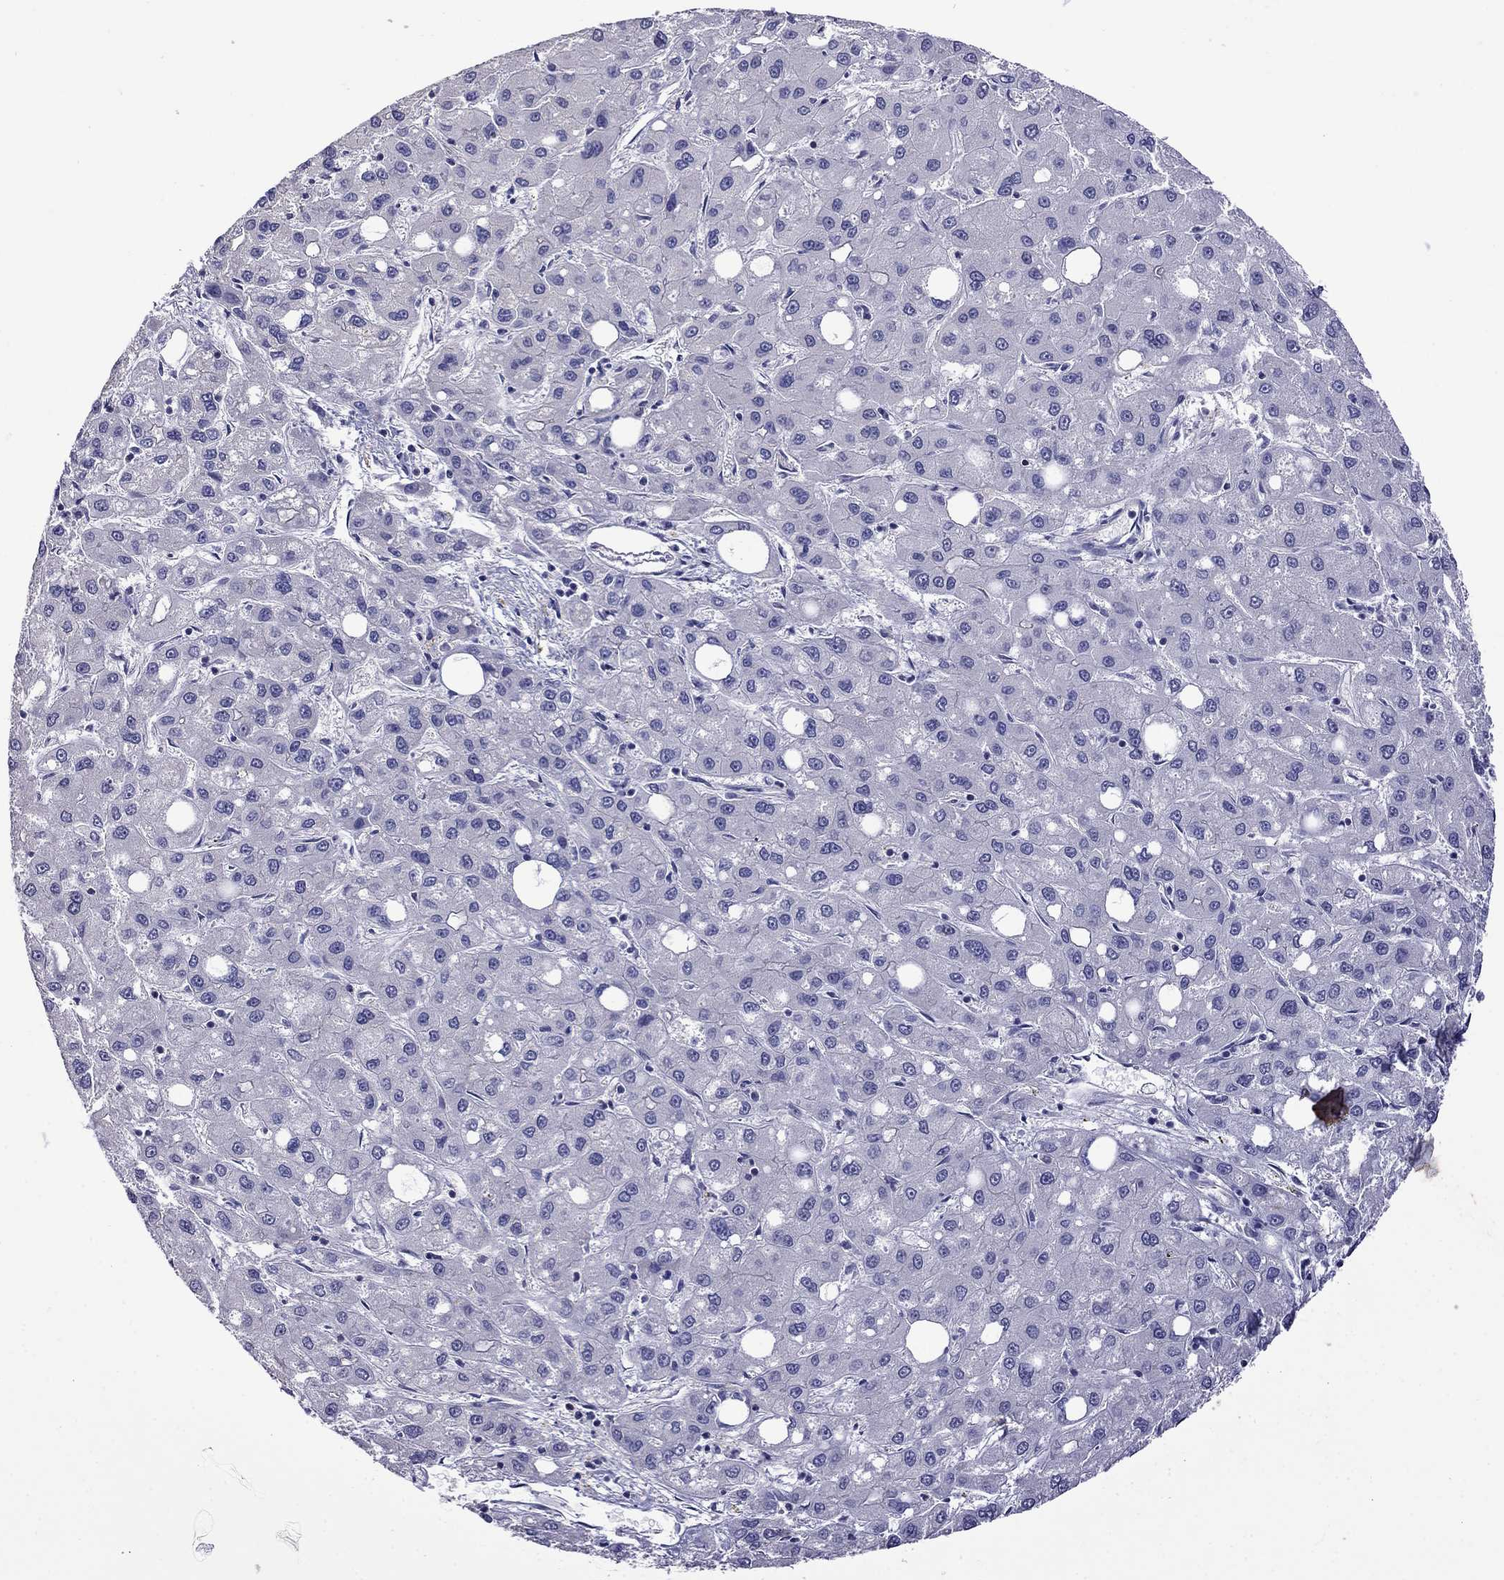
{"staining": {"intensity": "negative", "quantity": "none", "location": "none"}, "tissue": "liver cancer", "cell_type": "Tumor cells", "image_type": "cancer", "snomed": [{"axis": "morphology", "description": "Carcinoma, Hepatocellular, NOS"}, {"axis": "topography", "description": "Liver"}], "caption": "Immunohistochemistry (IHC) photomicrograph of liver hepatocellular carcinoma stained for a protein (brown), which displays no expression in tumor cells.", "gene": "STAR", "patient": {"sex": "male", "age": 73}}